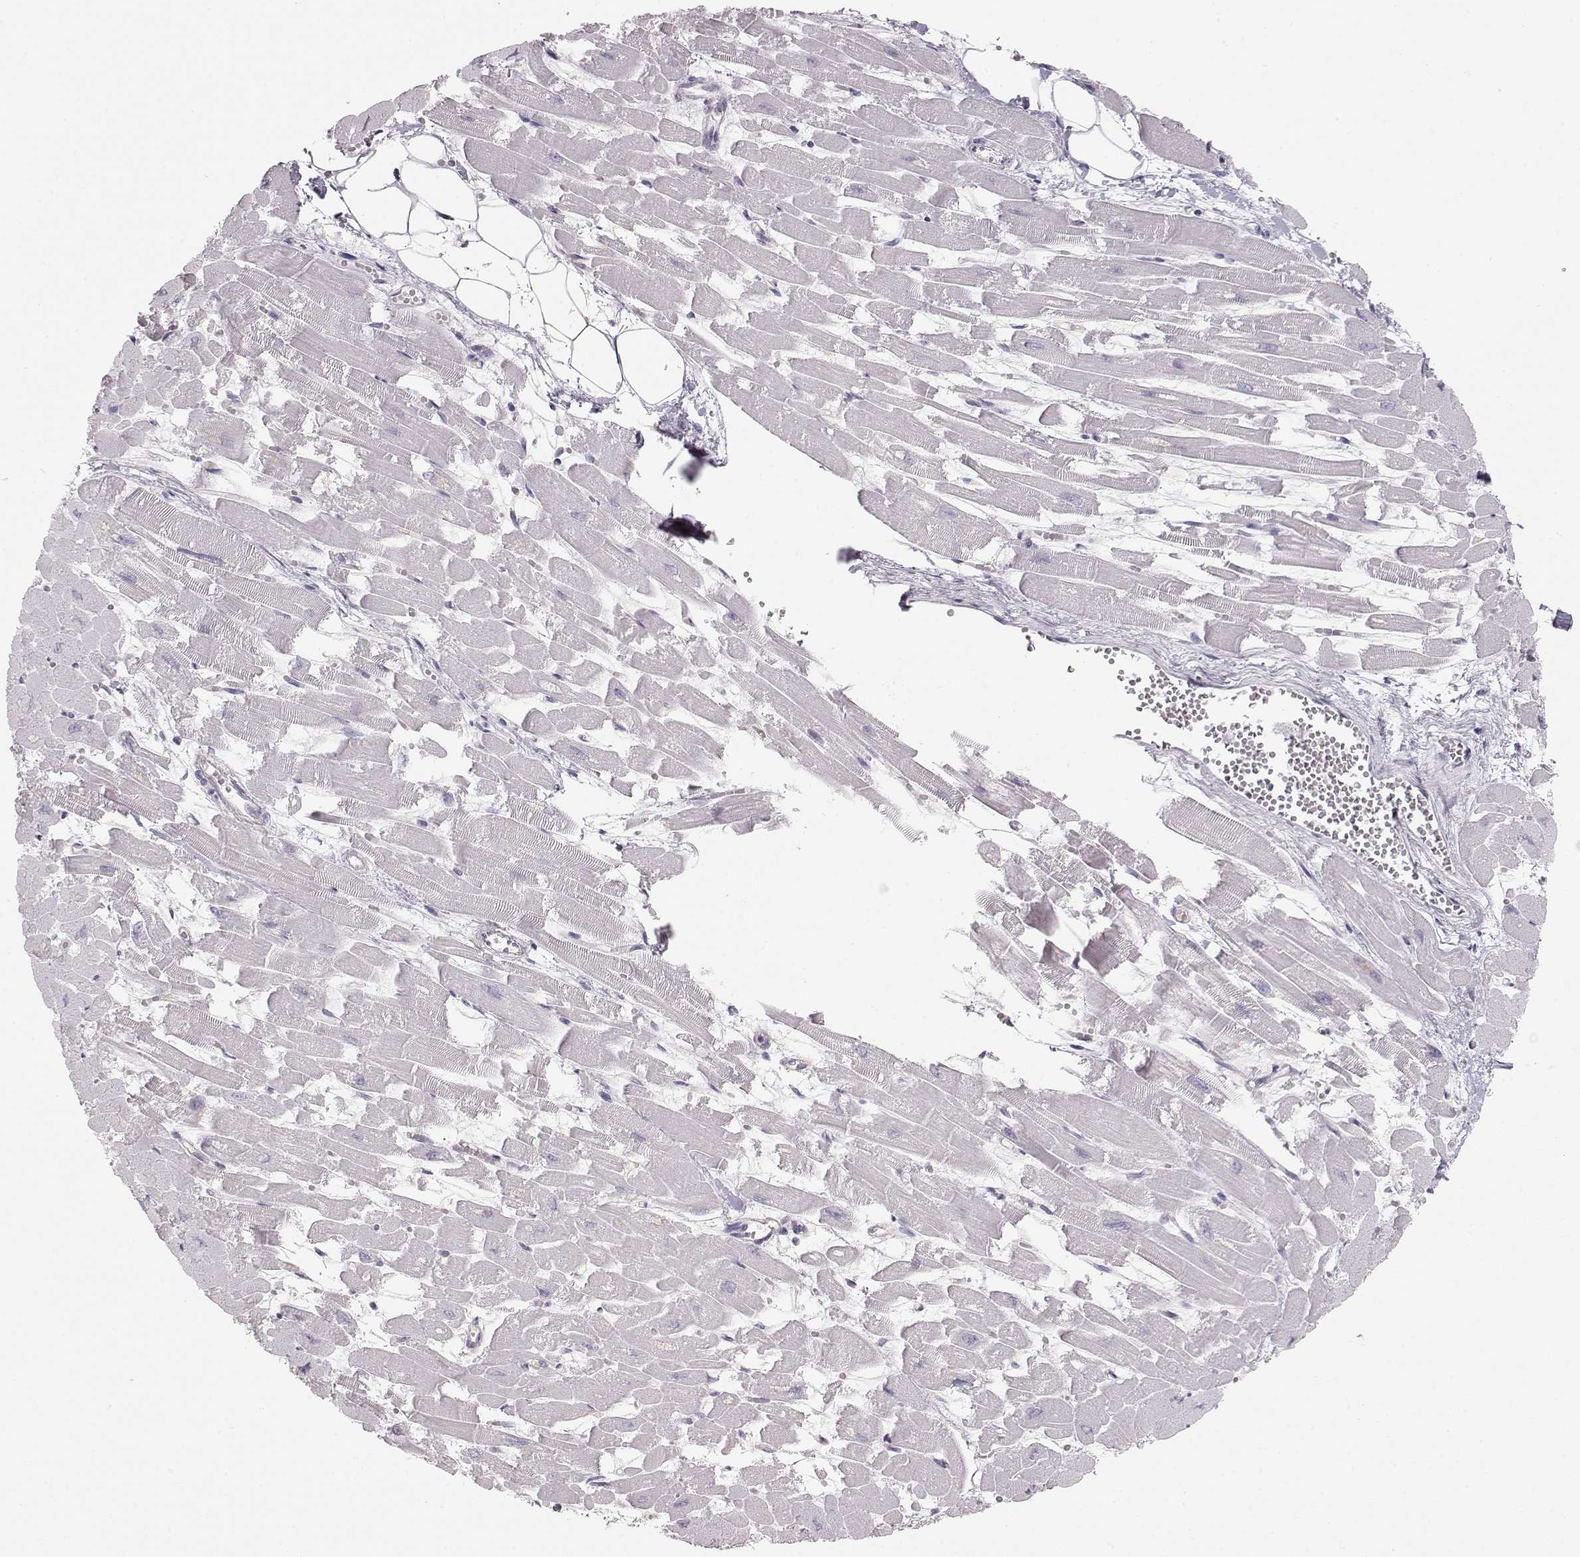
{"staining": {"intensity": "negative", "quantity": "none", "location": "none"}, "tissue": "heart muscle", "cell_type": "Cardiomyocytes", "image_type": "normal", "snomed": [{"axis": "morphology", "description": "Normal tissue, NOS"}, {"axis": "topography", "description": "Heart"}], "caption": "DAB (3,3'-diaminobenzidine) immunohistochemical staining of benign heart muscle shows no significant positivity in cardiomyocytes.", "gene": "FAM205A", "patient": {"sex": "female", "age": 52}}